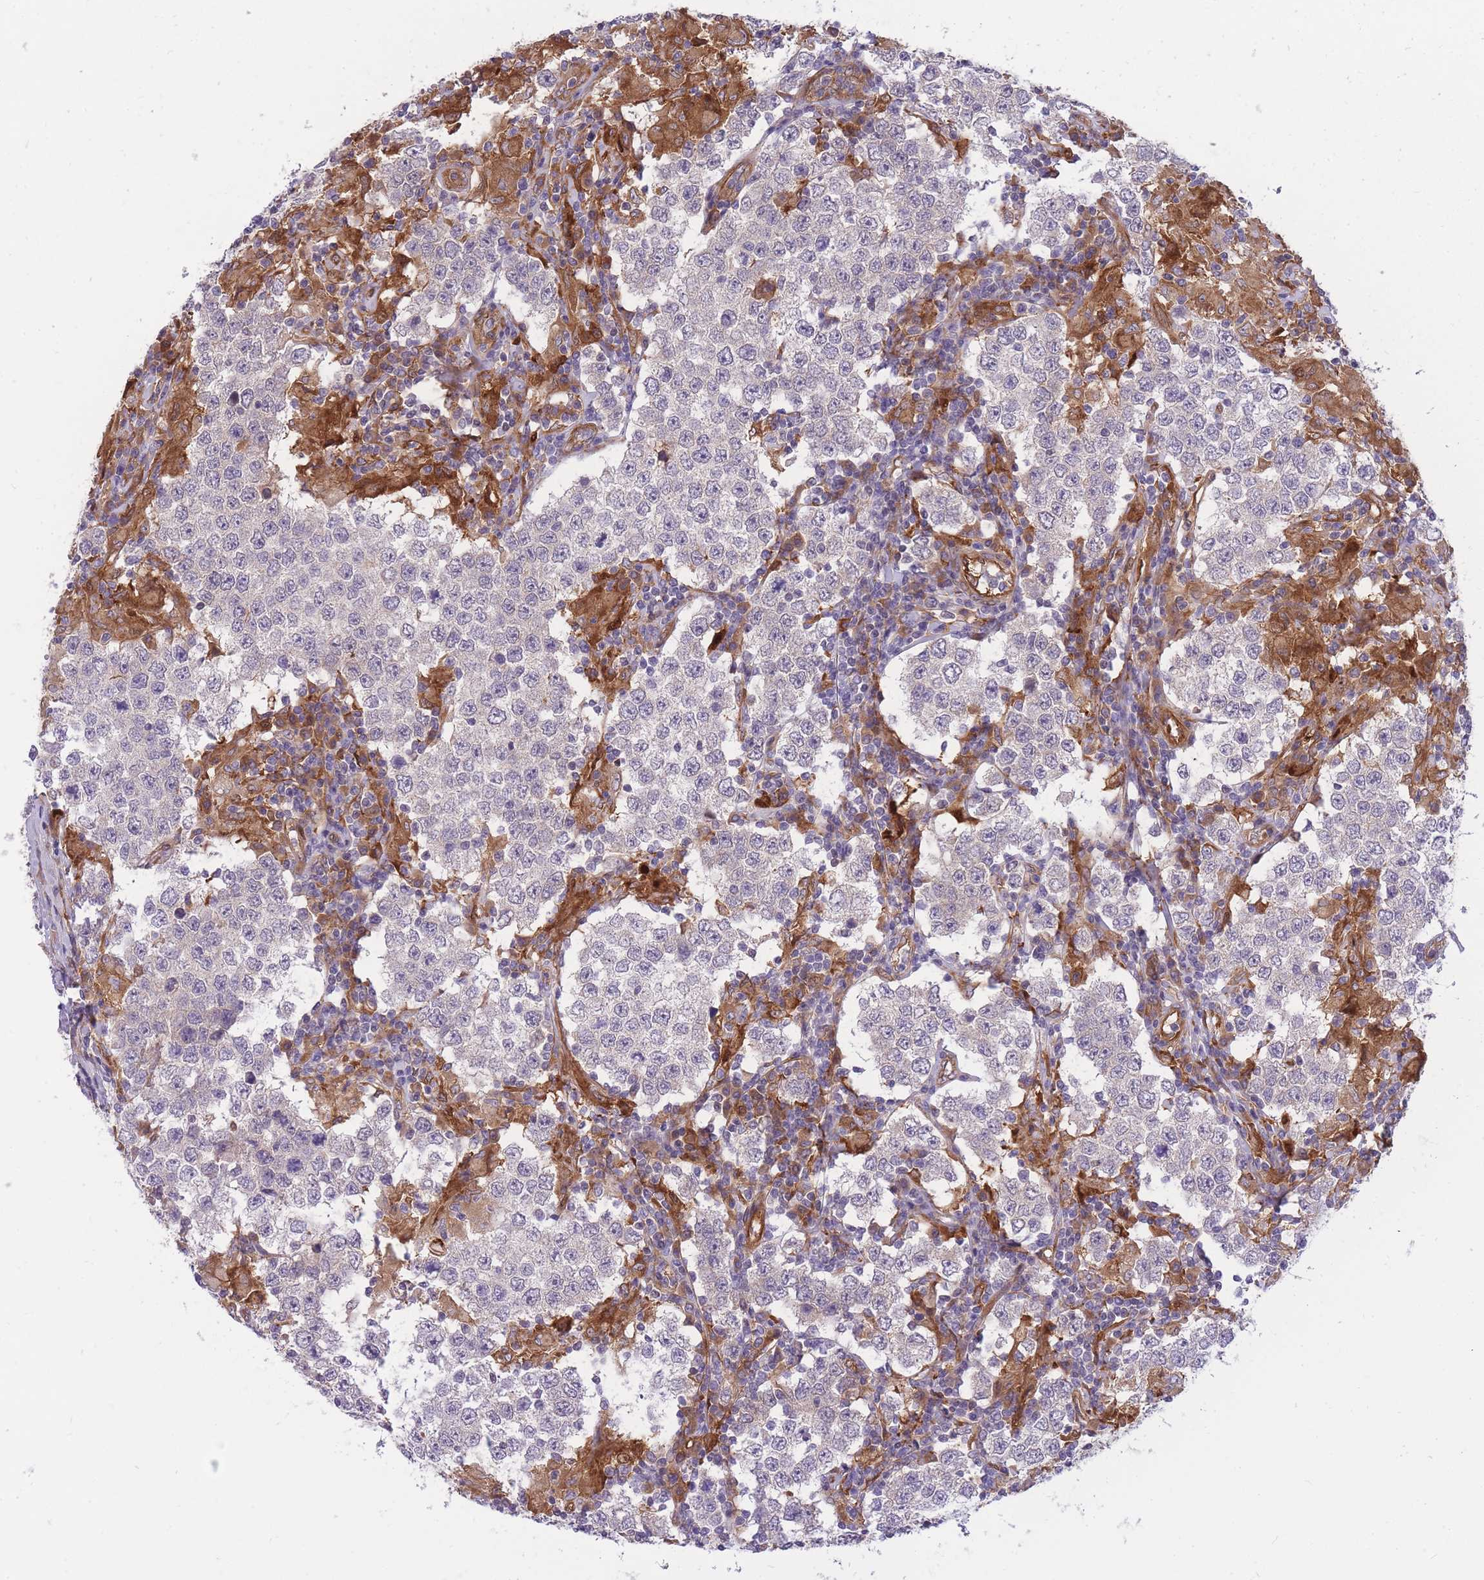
{"staining": {"intensity": "negative", "quantity": "none", "location": "none"}, "tissue": "testis cancer", "cell_type": "Tumor cells", "image_type": "cancer", "snomed": [{"axis": "morphology", "description": "Seminoma, NOS"}, {"axis": "morphology", "description": "Carcinoma, Embryonal, NOS"}, {"axis": "topography", "description": "Testis"}], "caption": "This is an IHC histopathology image of human testis cancer. There is no positivity in tumor cells.", "gene": "CRYGN", "patient": {"sex": "male", "age": 41}}